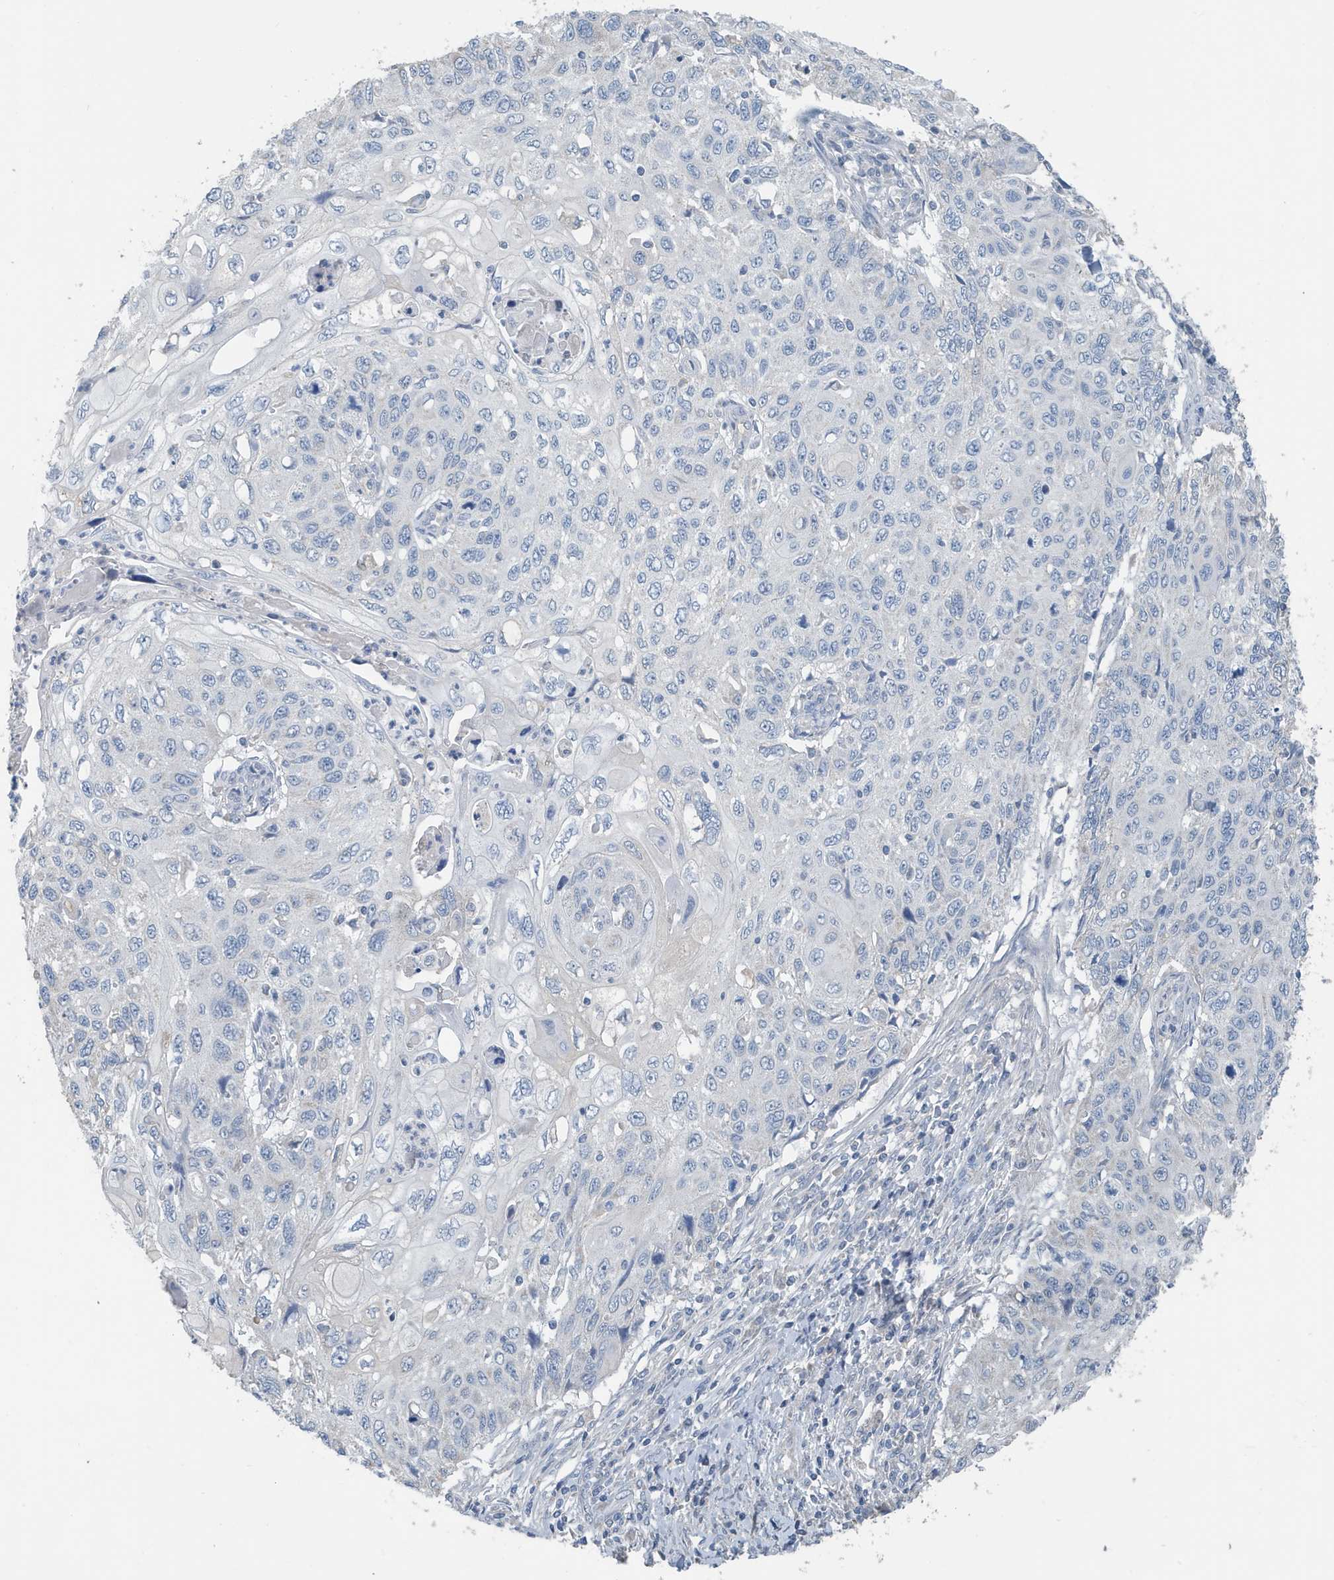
{"staining": {"intensity": "negative", "quantity": "none", "location": "none"}, "tissue": "cervical cancer", "cell_type": "Tumor cells", "image_type": "cancer", "snomed": [{"axis": "morphology", "description": "Squamous cell carcinoma, NOS"}, {"axis": "topography", "description": "Cervix"}], "caption": "DAB immunohistochemical staining of human squamous cell carcinoma (cervical) exhibits no significant expression in tumor cells.", "gene": "UGT2B4", "patient": {"sex": "female", "age": 70}}